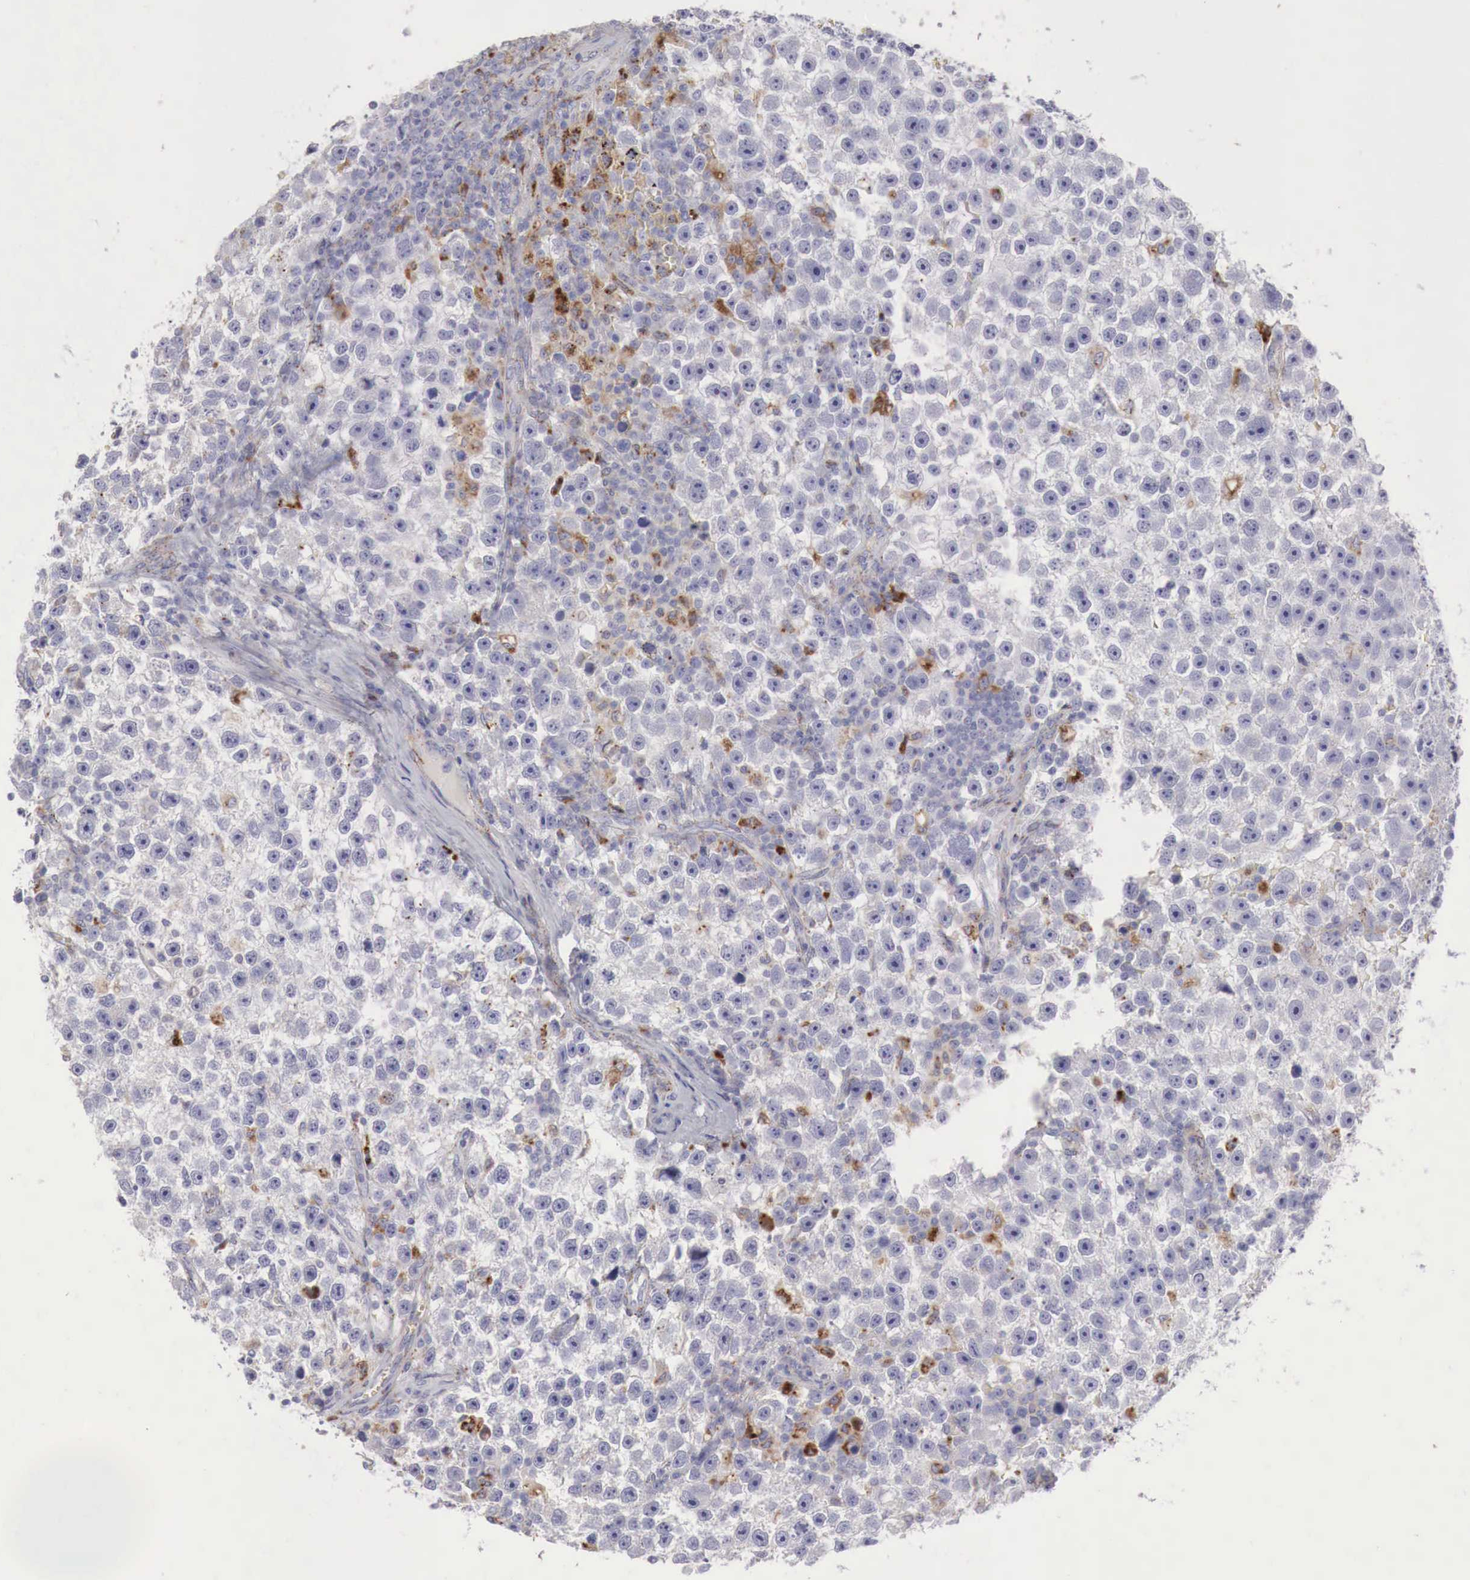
{"staining": {"intensity": "weak", "quantity": "<25%", "location": "cytoplasmic/membranous"}, "tissue": "testis cancer", "cell_type": "Tumor cells", "image_type": "cancer", "snomed": [{"axis": "morphology", "description": "Seminoma, NOS"}, {"axis": "topography", "description": "Testis"}], "caption": "This micrograph is of testis cancer stained with immunohistochemistry to label a protein in brown with the nuclei are counter-stained blue. There is no positivity in tumor cells.", "gene": "GLA", "patient": {"sex": "male", "age": 33}}